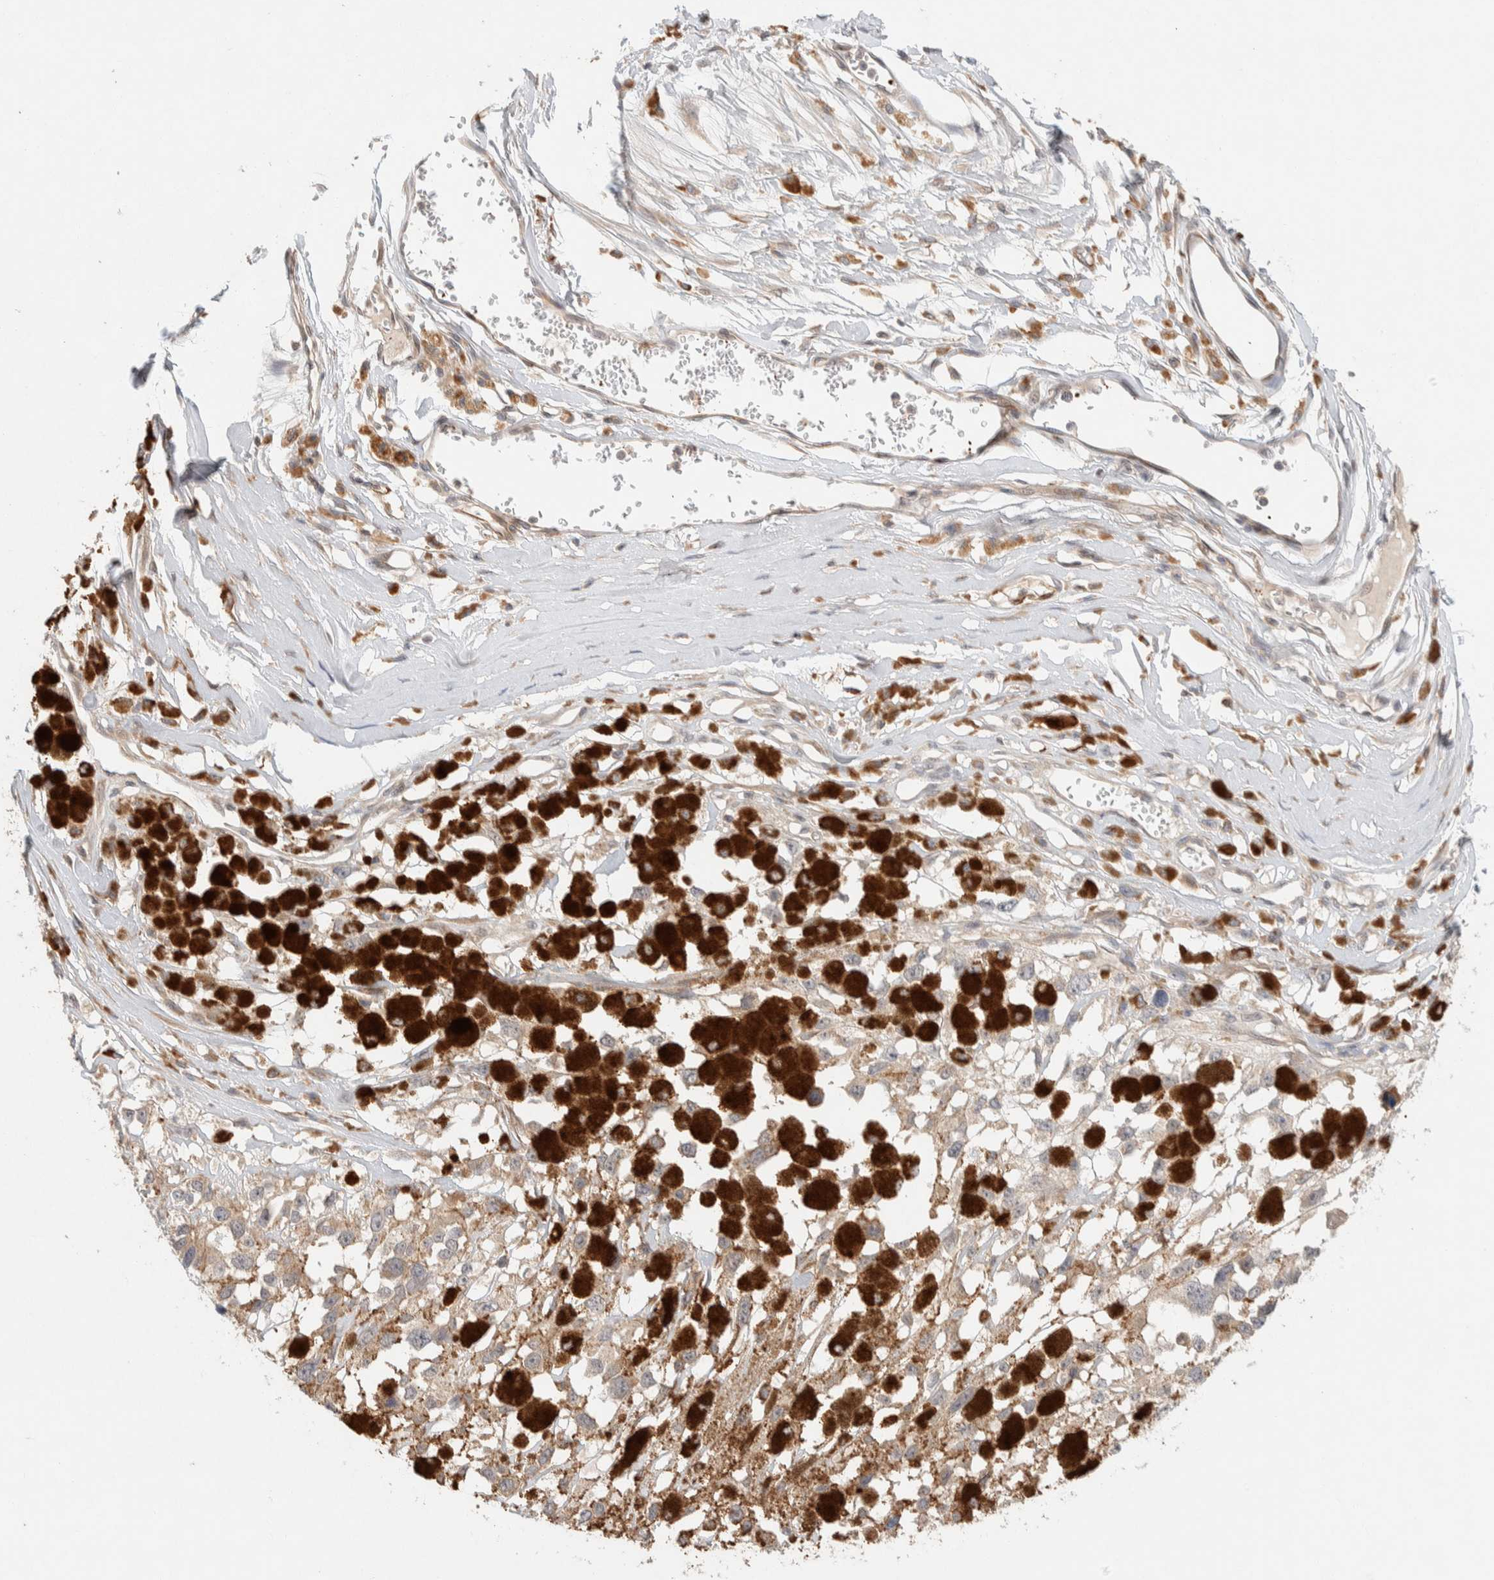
{"staining": {"intensity": "weak", "quantity": ">75%", "location": "cytoplasmic/membranous"}, "tissue": "melanoma", "cell_type": "Tumor cells", "image_type": "cancer", "snomed": [{"axis": "morphology", "description": "Malignant melanoma, Metastatic site"}, {"axis": "topography", "description": "Lymph node"}], "caption": "A brown stain shows weak cytoplasmic/membranous staining of a protein in human malignant melanoma (metastatic site) tumor cells. The staining is performed using DAB brown chromogen to label protein expression. The nuclei are counter-stained blue using hematoxylin.", "gene": "KIF9", "patient": {"sex": "male", "age": 59}}